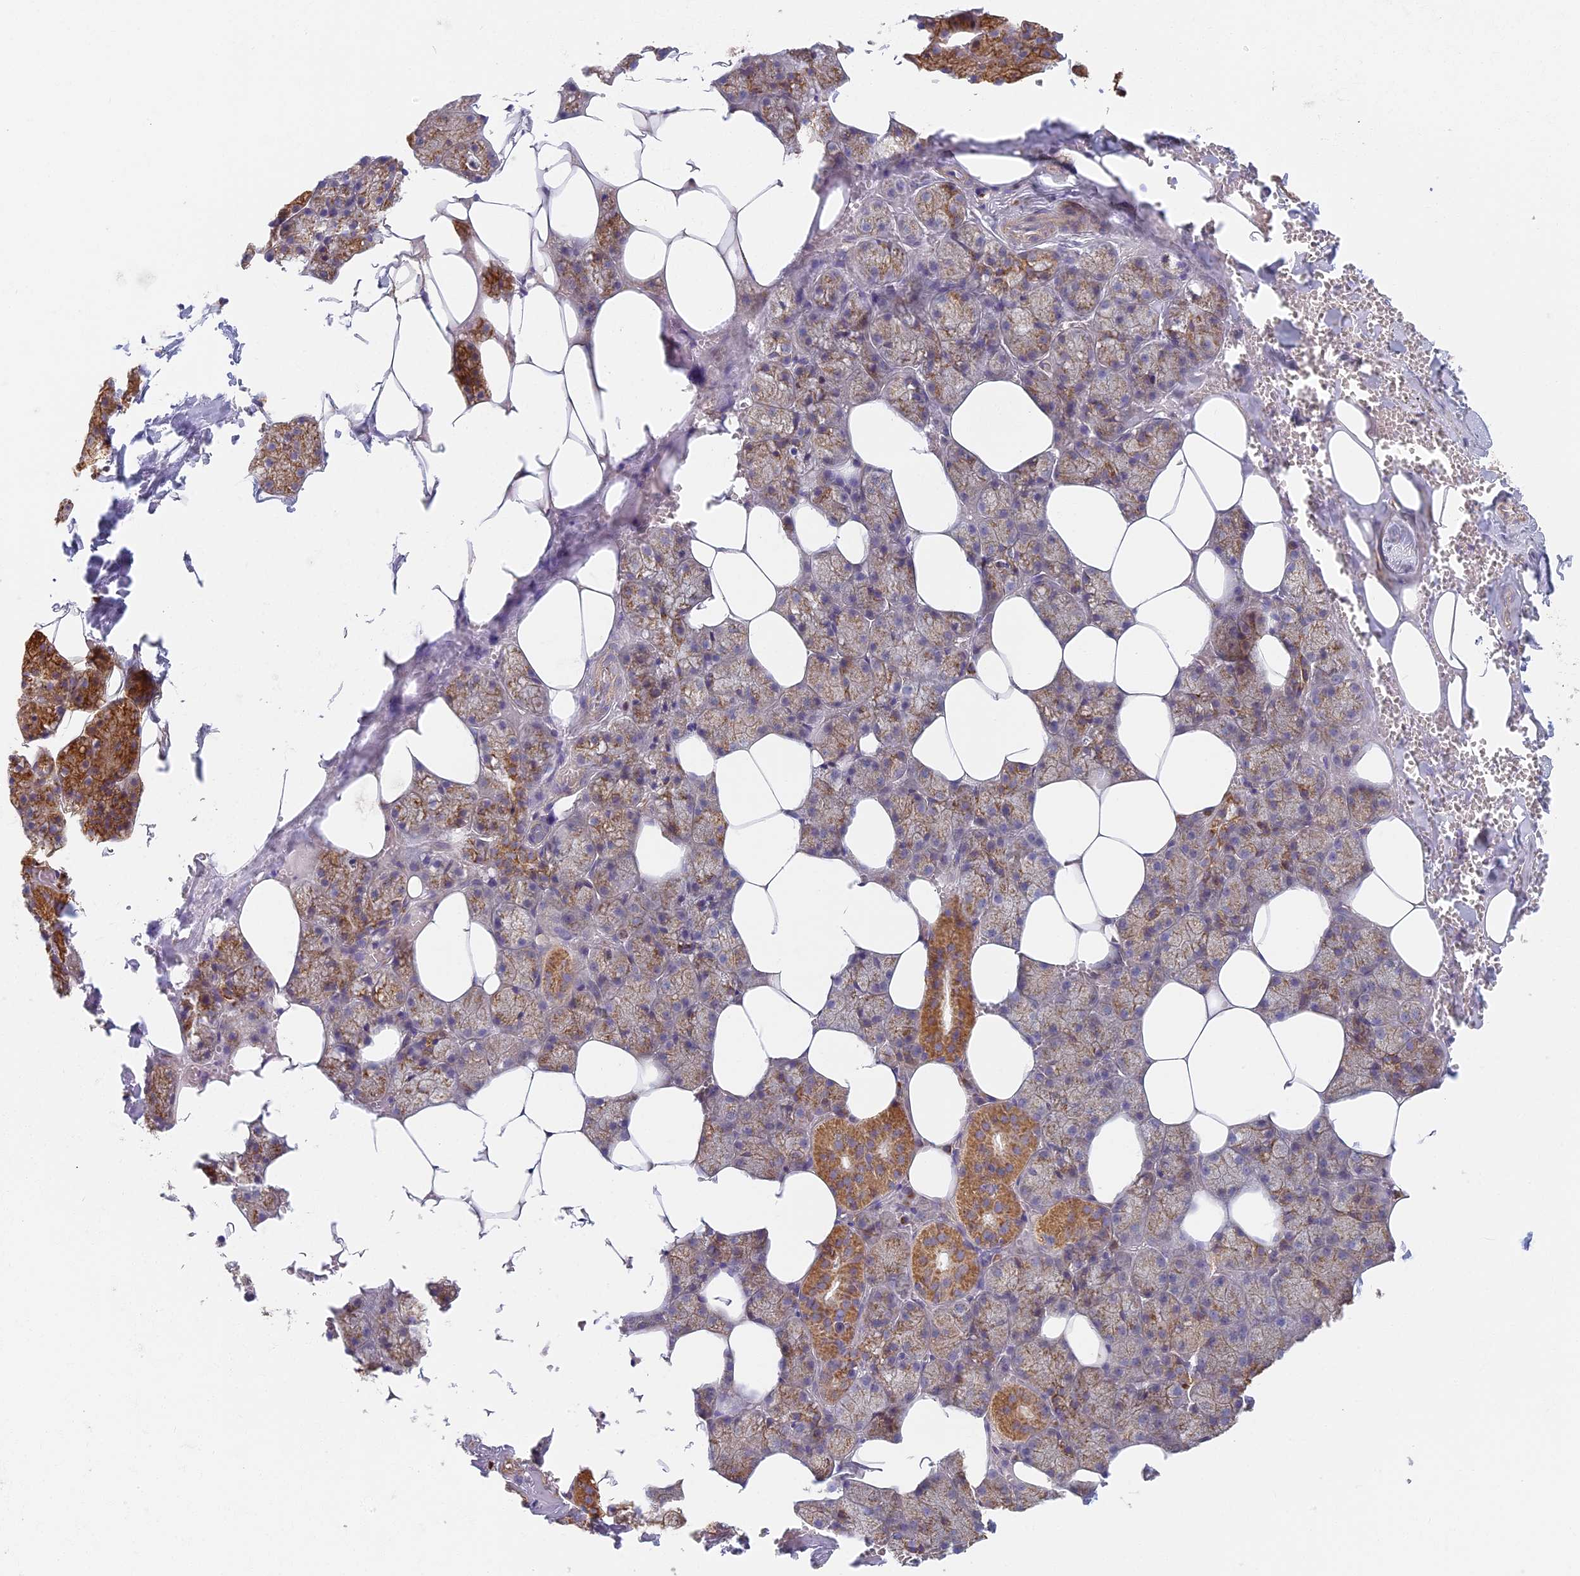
{"staining": {"intensity": "moderate", "quantity": "25%-75%", "location": "cytoplasmic/membranous"}, "tissue": "salivary gland", "cell_type": "Glandular cells", "image_type": "normal", "snomed": [{"axis": "morphology", "description": "Normal tissue, NOS"}, {"axis": "topography", "description": "Salivary gland"}], "caption": "This is a photomicrograph of IHC staining of benign salivary gland, which shows moderate staining in the cytoplasmic/membranous of glandular cells.", "gene": "DDA1", "patient": {"sex": "male", "age": 62}}